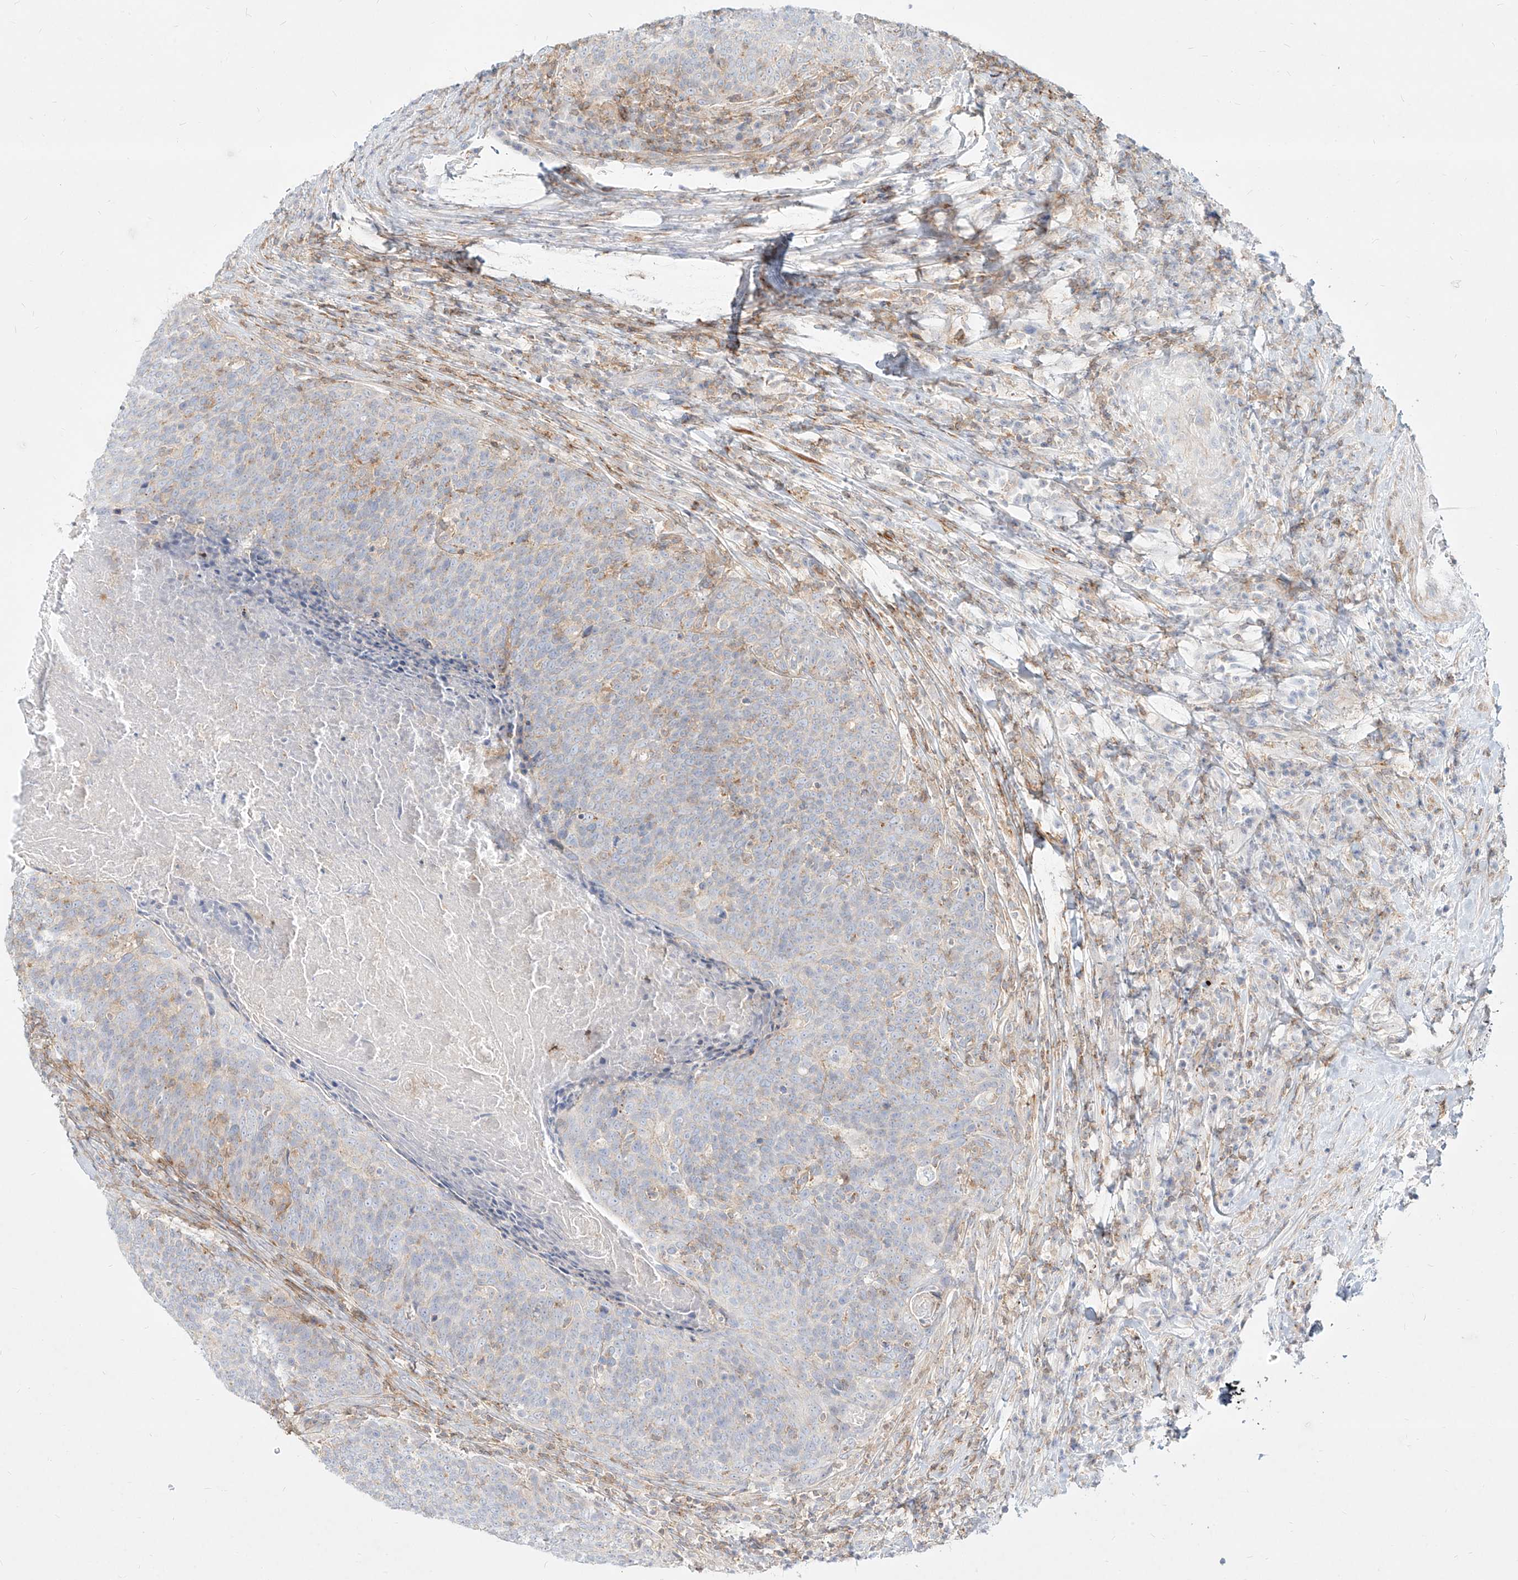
{"staining": {"intensity": "weak", "quantity": "<25%", "location": "cytoplasmic/membranous"}, "tissue": "head and neck cancer", "cell_type": "Tumor cells", "image_type": "cancer", "snomed": [{"axis": "morphology", "description": "Squamous cell carcinoma, NOS"}, {"axis": "morphology", "description": "Squamous cell carcinoma, metastatic, NOS"}, {"axis": "topography", "description": "Lymph node"}, {"axis": "topography", "description": "Head-Neck"}], "caption": "This is an IHC micrograph of head and neck cancer. There is no staining in tumor cells.", "gene": "SLC2A12", "patient": {"sex": "male", "age": 62}}